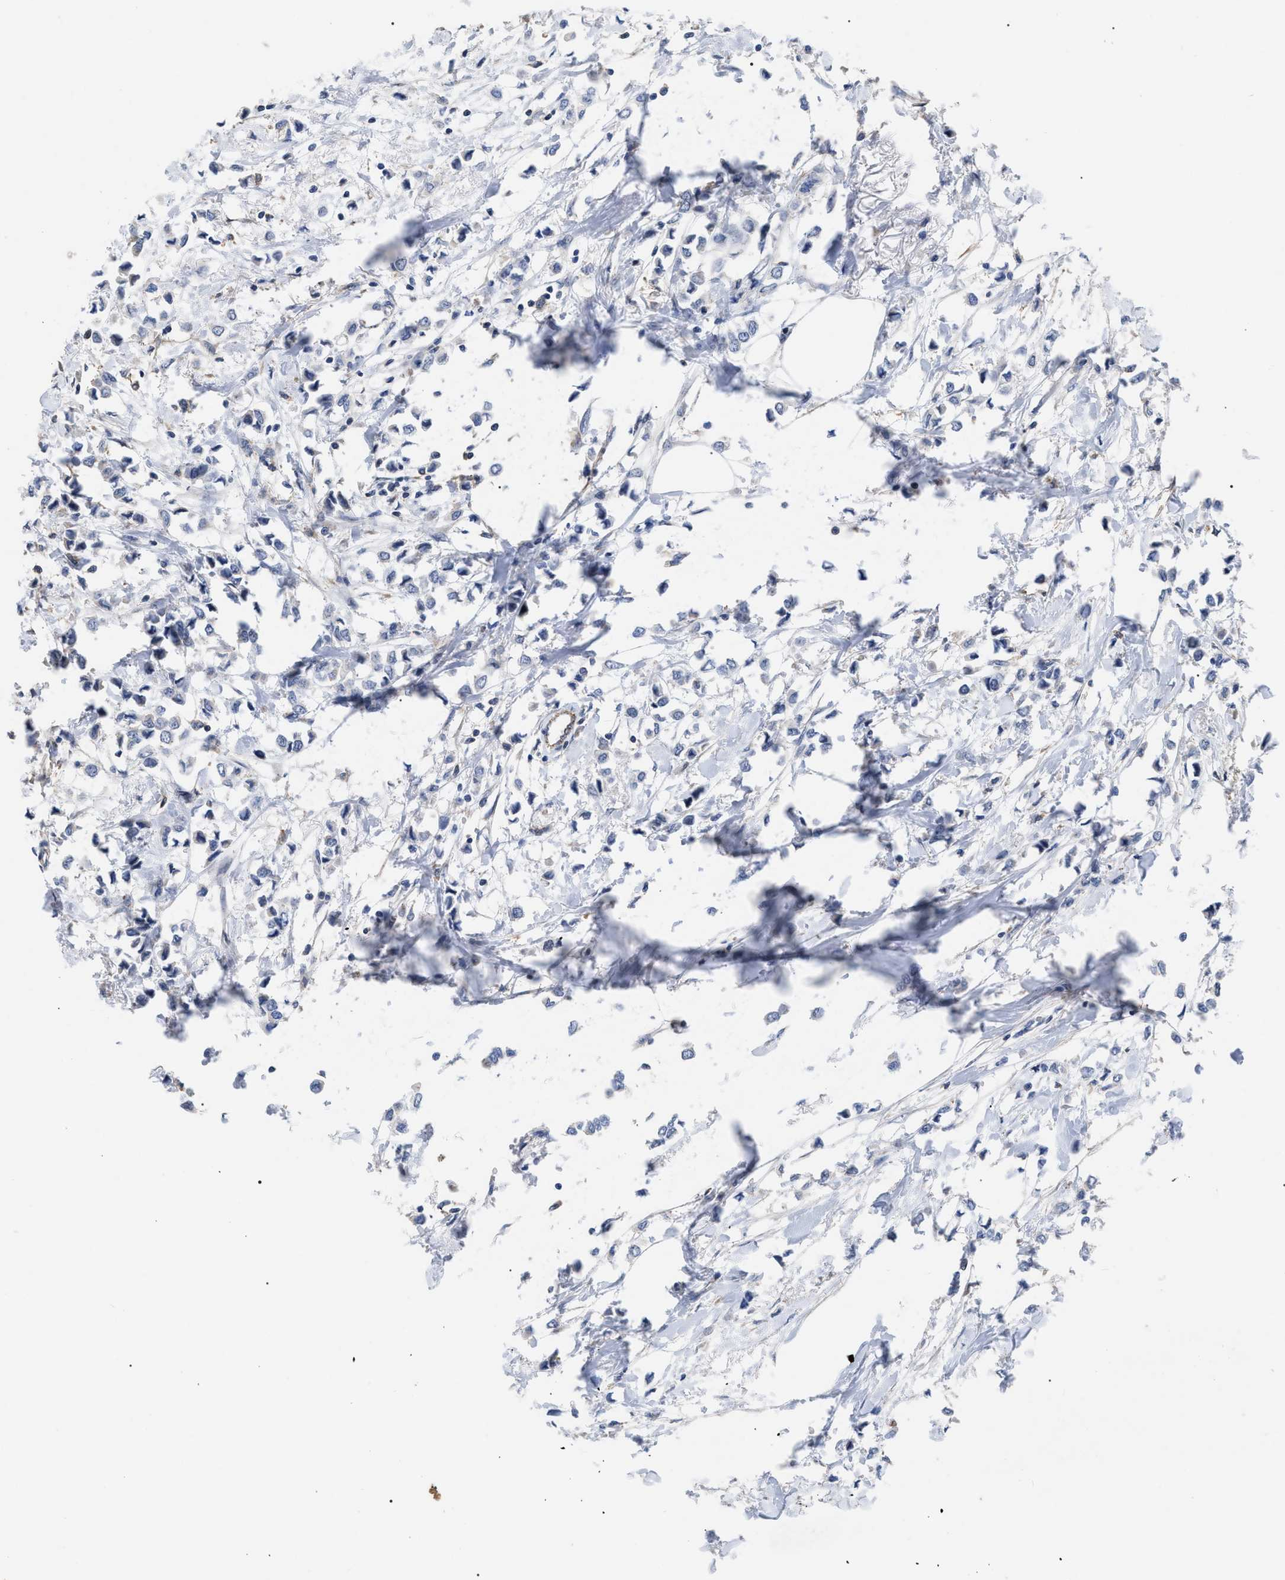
{"staining": {"intensity": "negative", "quantity": "none", "location": "none"}, "tissue": "breast cancer", "cell_type": "Tumor cells", "image_type": "cancer", "snomed": [{"axis": "morphology", "description": "Lobular carcinoma"}, {"axis": "topography", "description": "Breast"}], "caption": "DAB (3,3'-diaminobenzidine) immunohistochemical staining of human lobular carcinoma (breast) demonstrates no significant staining in tumor cells.", "gene": "FAM171A2", "patient": {"sex": "female", "age": 51}}